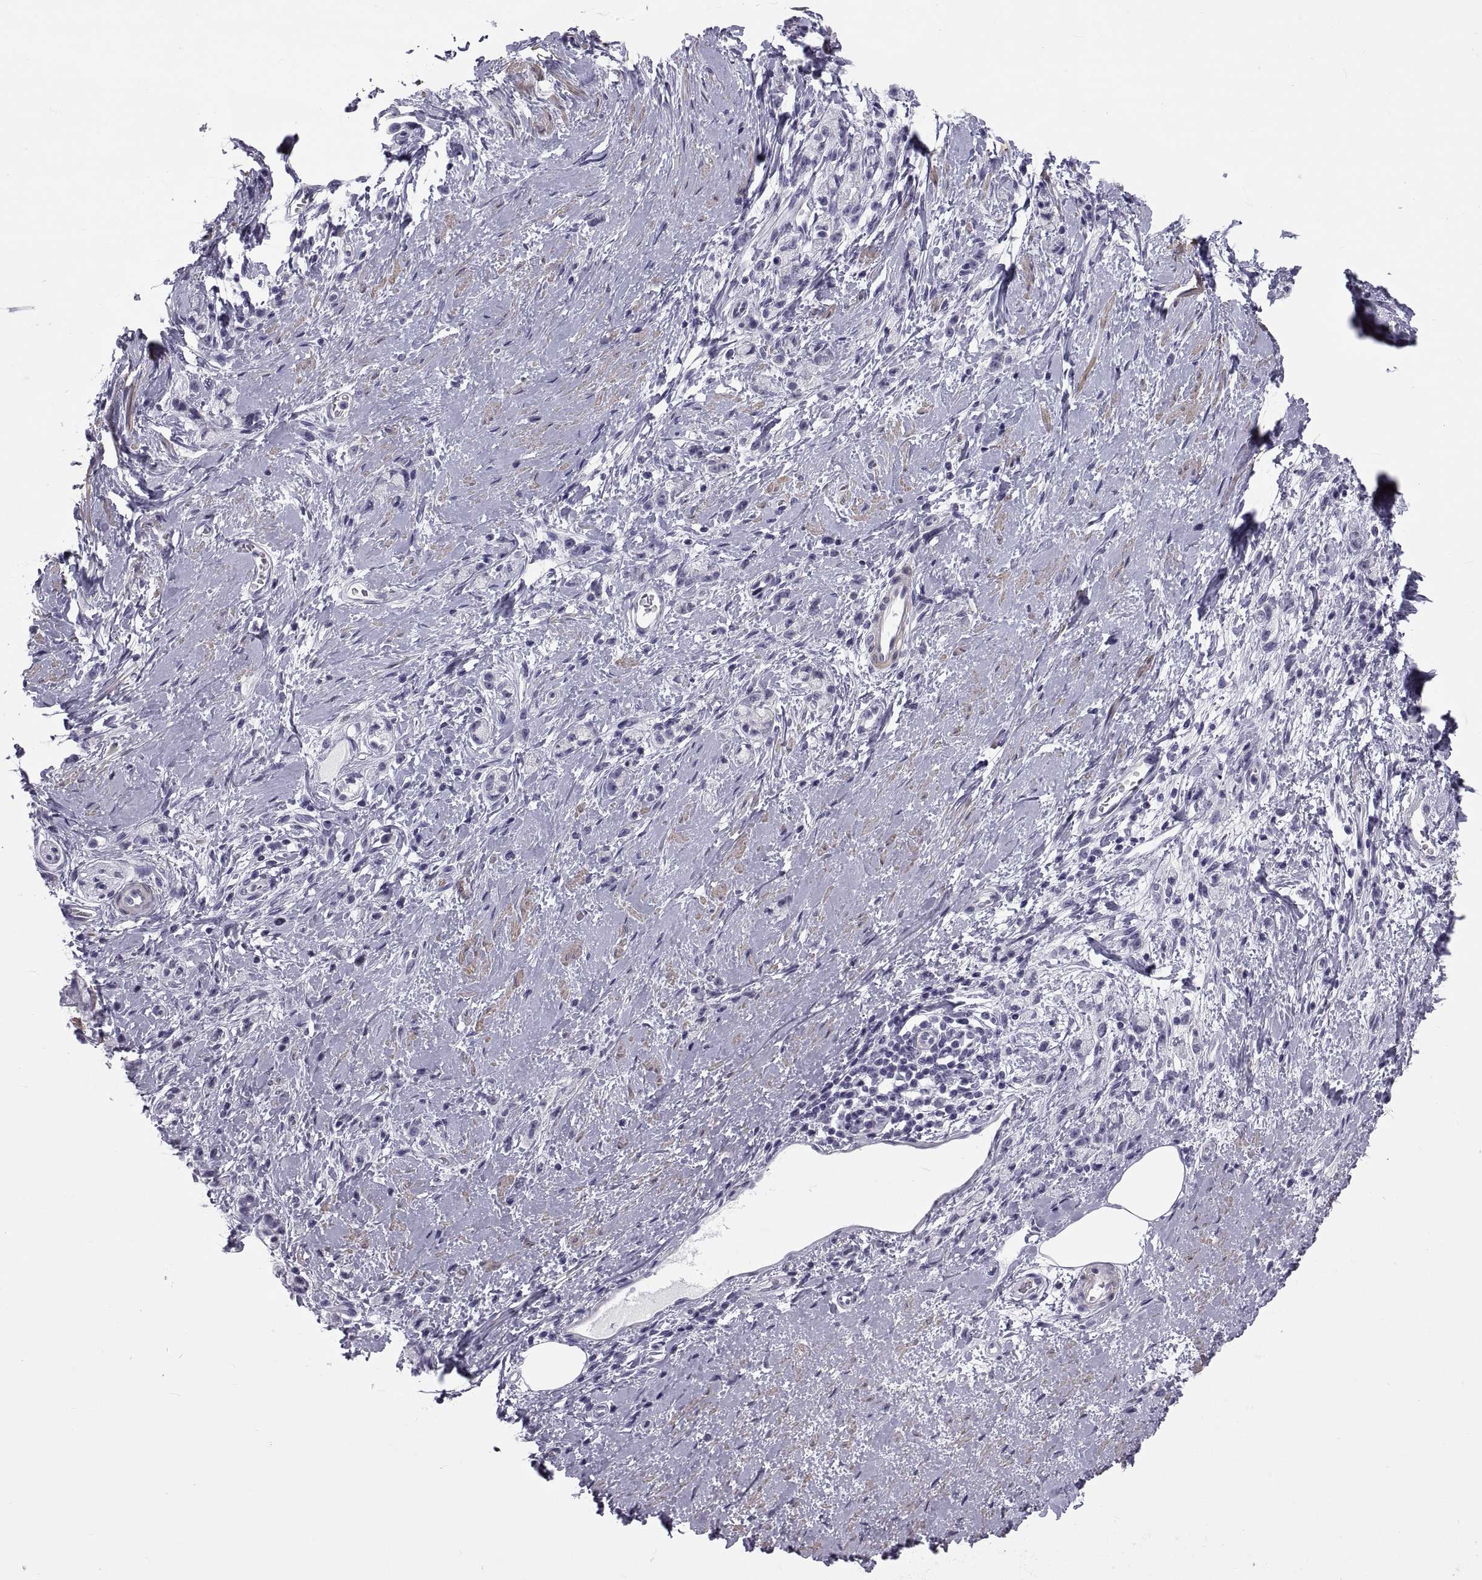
{"staining": {"intensity": "negative", "quantity": "none", "location": "none"}, "tissue": "stomach cancer", "cell_type": "Tumor cells", "image_type": "cancer", "snomed": [{"axis": "morphology", "description": "Adenocarcinoma, NOS"}, {"axis": "topography", "description": "Stomach"}], "caption": "DAB immunohistochemical staining of human stomach adenocarcinoma demonstrates no significant positivity in tumor cells. The staining was performed using DAB (3,3'-diaminobenzidine) to visualize the protein expression in brown, while the nuclei were stained in blue with hematoxylin (Magnification: 20x).", "gene": "MAGEB1", "patient": {"sex": "male", "age": 58}}